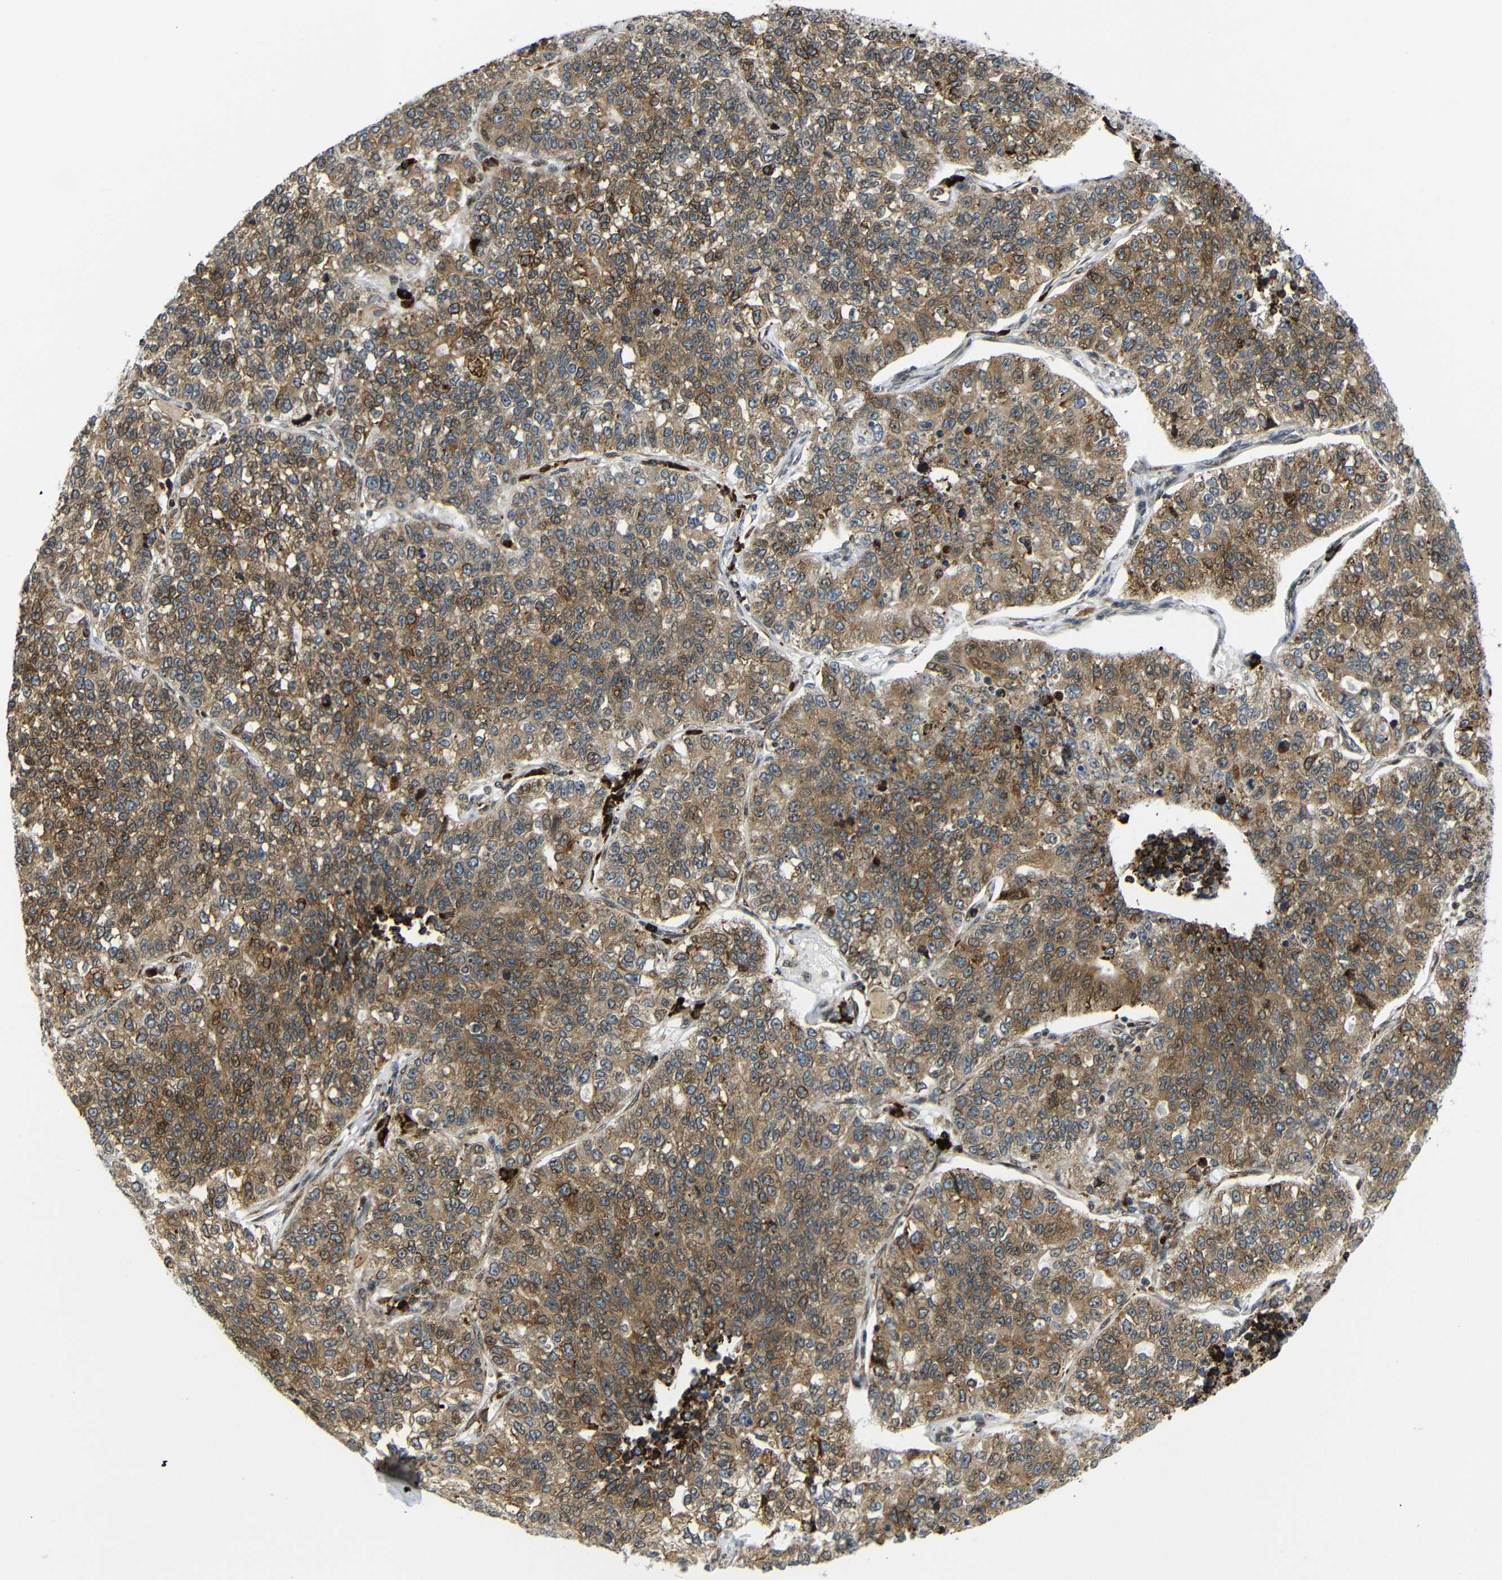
{"staining": {"intensity": "moderate", "quantity": ">75%", "location": "cytoplasmic/membranous,nuclear"}, "tissue": "lung cancer", "cell_type": "Tumor cells", "image_type": "cancer", "snomed": [{"axis": "morphology", "description": "Adenocarcinoma, NOS"}, {"axis": "topography", "description": "Lung"}], "caption": "Lung cancer stained with immunohistochemistry shows moderate cytoplasmic/membranous and nuclear positivity in about >75% of tumor cells. (Brightfield microscopy of DAB IHC at high magnification).", "gene": "SPCS2", "patient": {"sex": "male", "age": 49}}